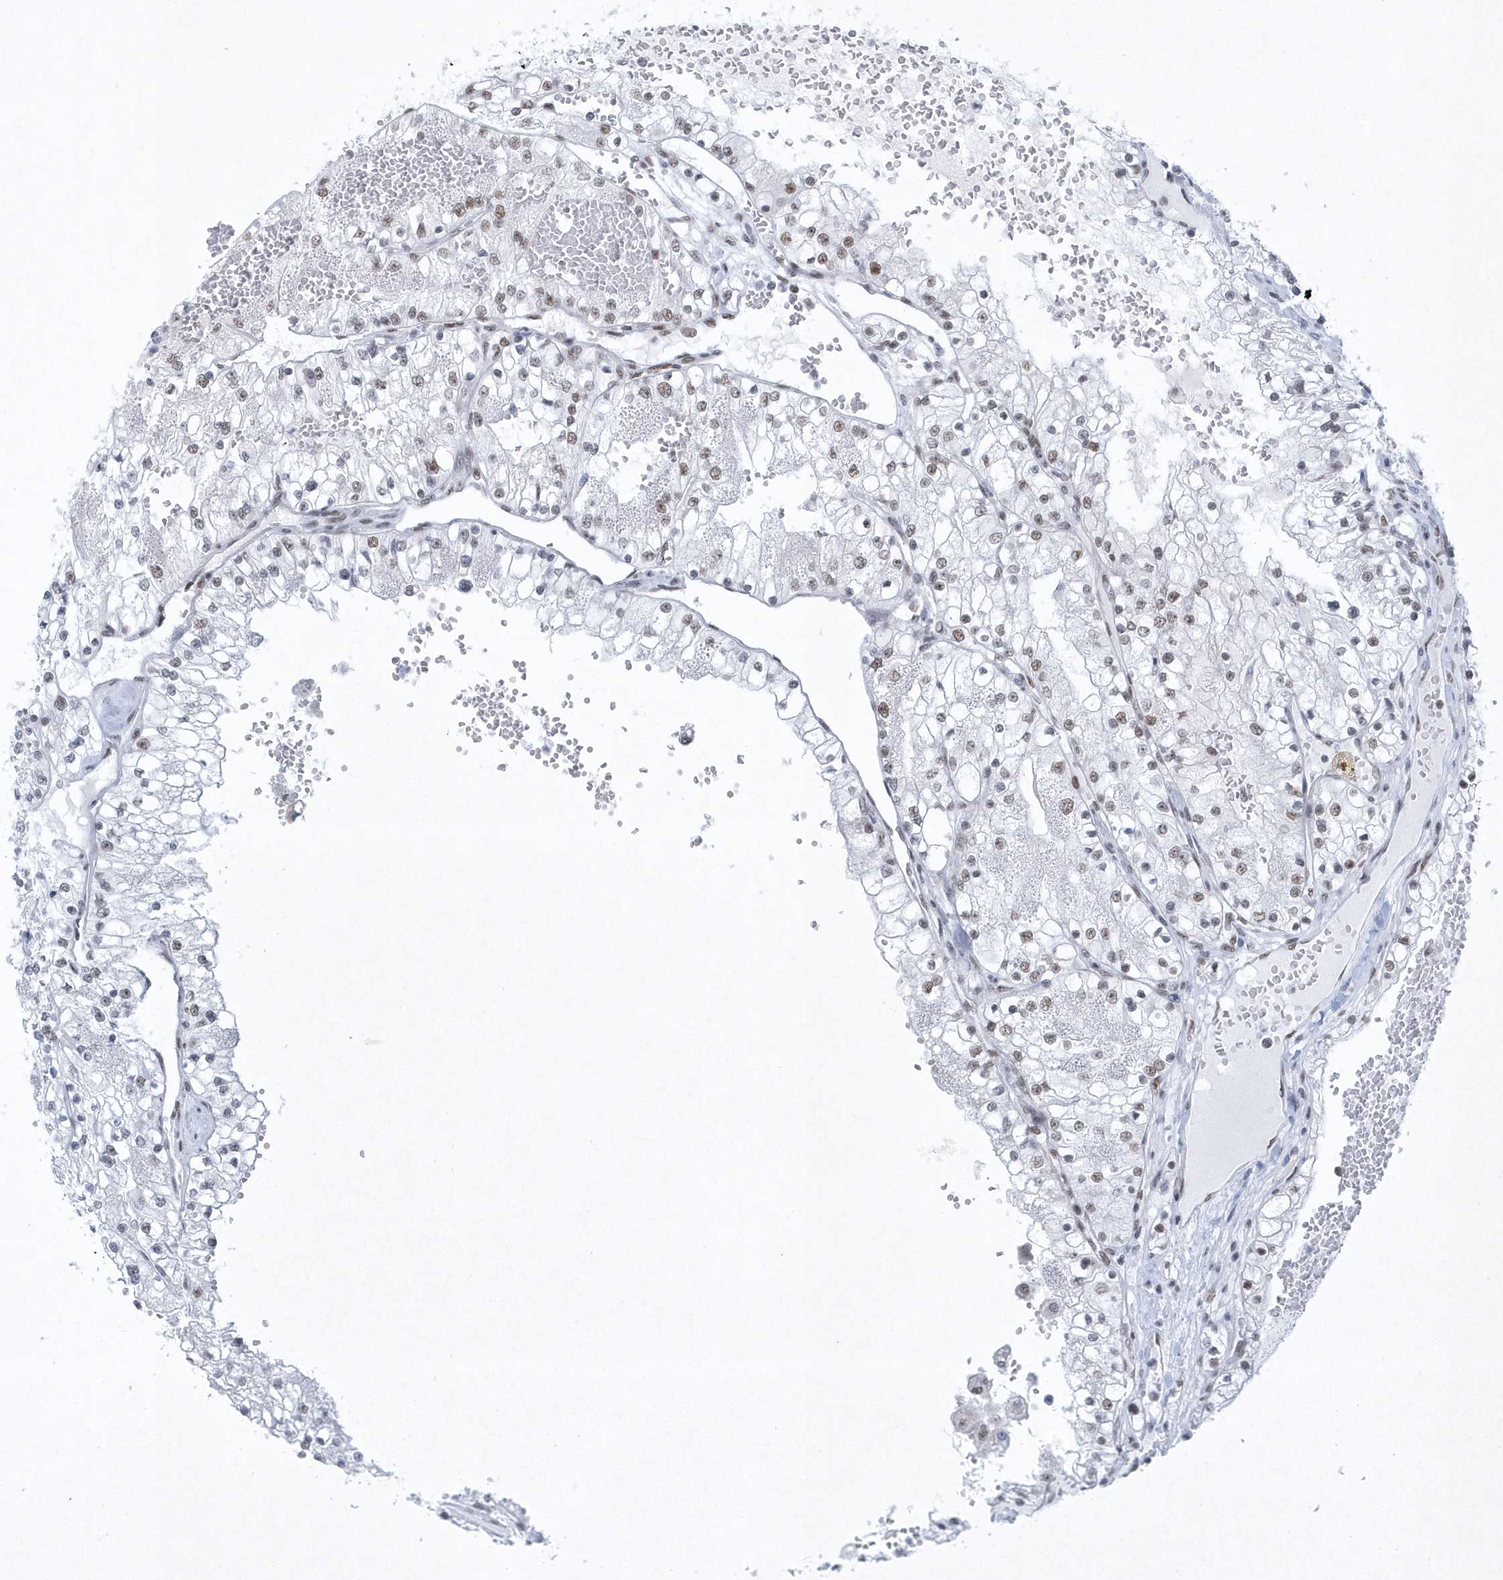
{"staining": {"intensity": "weak", "quantity": "25%-75%", "location": "nuclear"}, "tissue": "renal cancer", "cell_type": "Tumor cells", "image_type": "cancer", "snomed": [{"axis": "morphology", "description": "Normal tissue, NOS"}, {"axis": "morphology", "description": "Adenocarcinoma, NOS"}, {"axis": "topography", "description": "Kidney"}], "caption": "A micrograph of human renal cancer (adenocarcinoma) stained for a protein shows weak nuclear brown staining in tumor cells. (DAB IHC, brown staining for protein, blue staining for nuclei).", "gene": "DCLRE1A", "patient": {"sex": "male", "age": 68}}